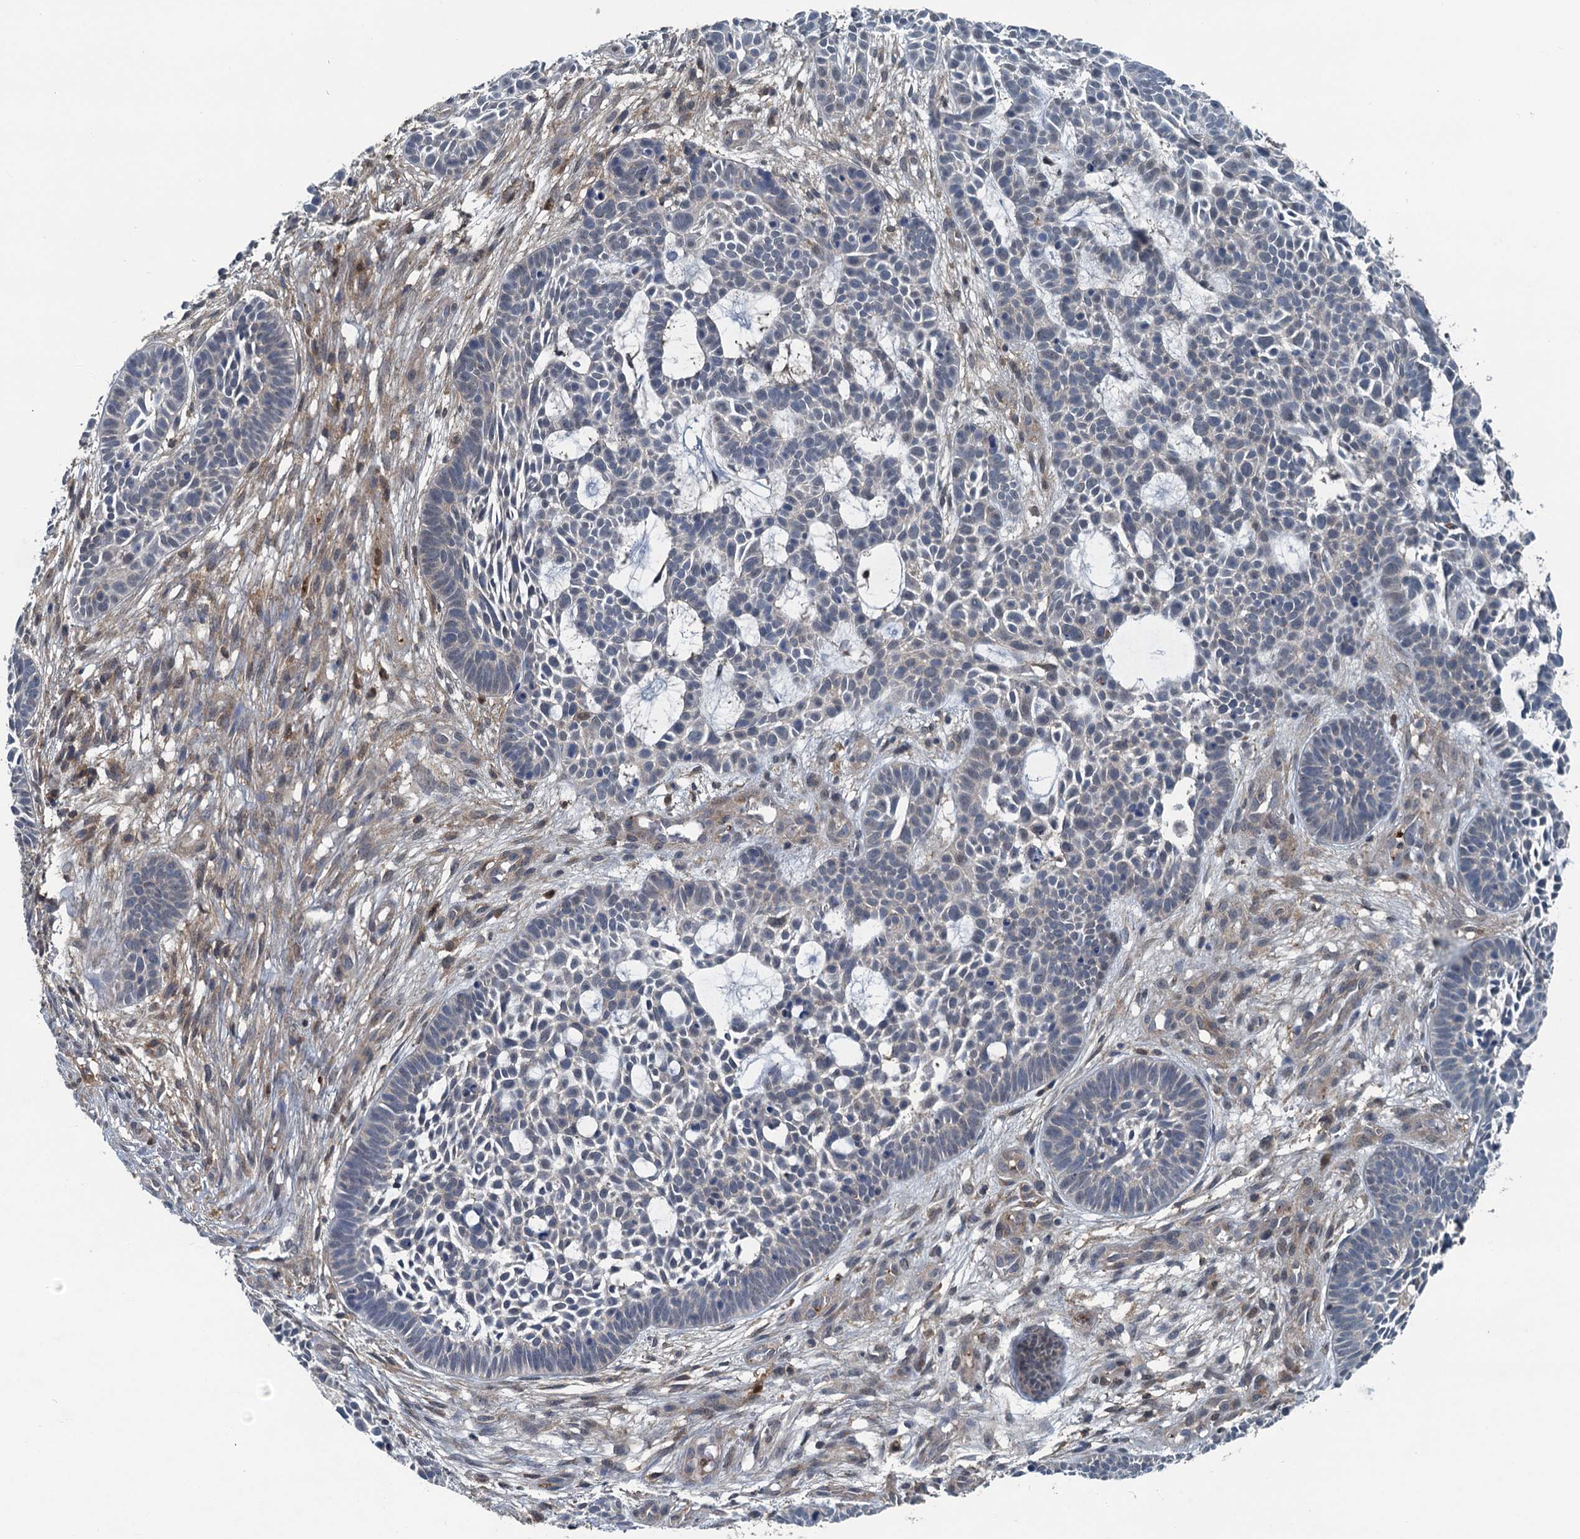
{"staining": {"intensity": "negative", "quantity": "none", "location": "none"}, "tissue": "skin cancer", "cell_type": "Tumor cells", "image_type": "cancer", "snomed": [{"axis": "morphology", "description": "Basal cell carcinoma"}, {"axis": "topography", "description": "Skin"}], "caption": "High magnification brightfield microscopy of skin cancer stained with DAB (brown) and counterstained with hematoxylin (blue): tumor cells show no significant staining. The staining was performed using DAB (3,3'-diaminobenzidine) to visualize the protein expression in brown, while the nuclei were stained in blue with hematoxylin (Magnification: 20x).", "gene": "GCLM", "patient": {"sex": "male", "age": 89}}